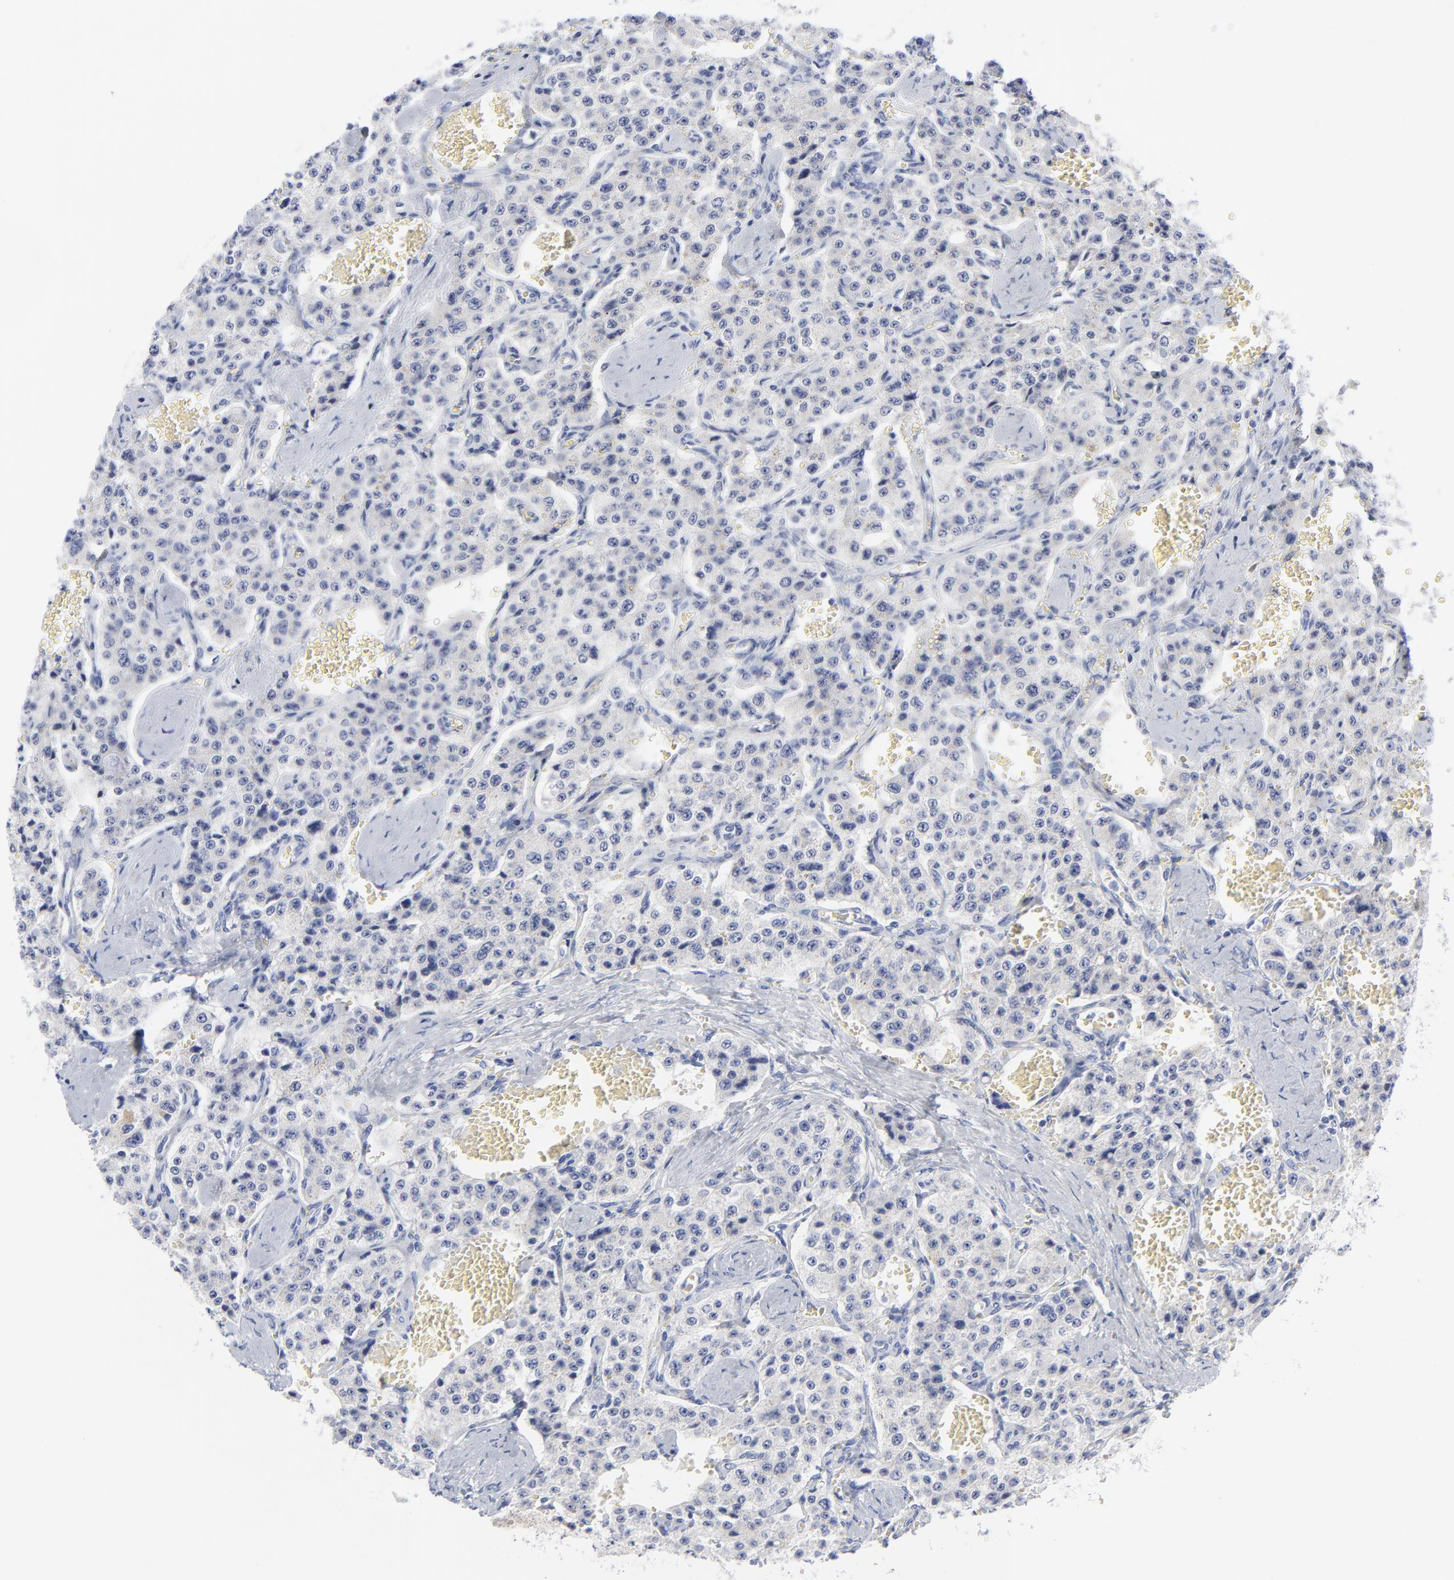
{"staining": {"intensity": "negative", "quantity": "none", "location": "none"}, "tissue": "carcinoid", "cell_type": "Tumor cells", "image_type": "cancer", "snomed": [{"axis": "morphology", "description": "Carcinoid, malignant, NOS"}, {"axis": "topography", "description": "Small intestine"}], "caption": "Immunohistochemical staining of human carcinoid displays no significant expression in tumor cells.", "gene": "CNTN3", "patient": {"sex": "male", "age": 52}}